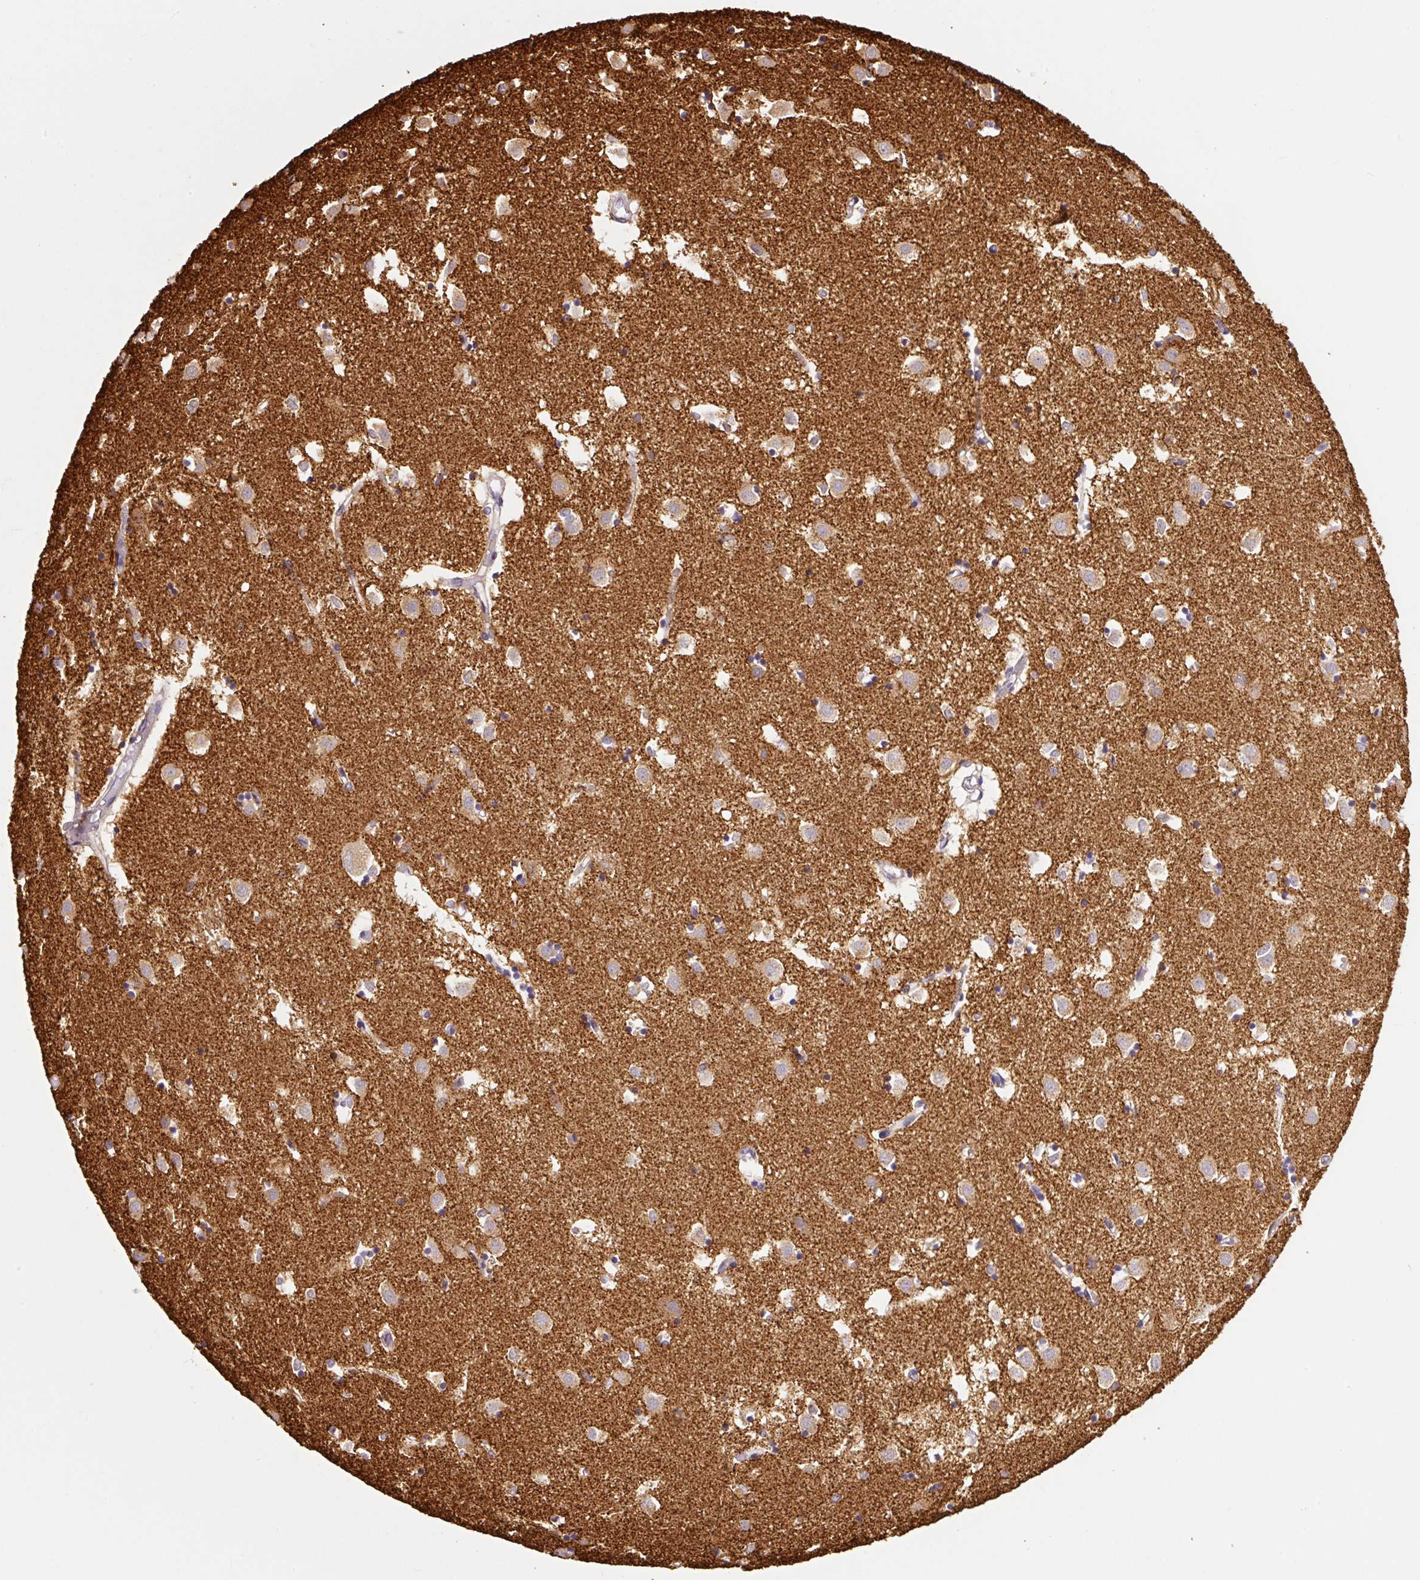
{"staining": {"intensity": "negative", "quantity": "none", "location": "none"}, "tissue": "caudate", "cell_type": "Glial cells", "image_type": "normal", "snomed": [{"axis": "morphology", "description": "Normal tissue, NOS"}, {"axis": "topography", "description": "Lateral ventricle wall"}], "caption": "The IHC micrograph has no significant expression in glial cells of caudate. The staining was performed using DAB to visualize the protein expression in brown, while the nuclei were stained in blue with hematoxylin (Magnification: 20x).", "gene": "SYP", "patient": {"sex": "male", "age": 70}}